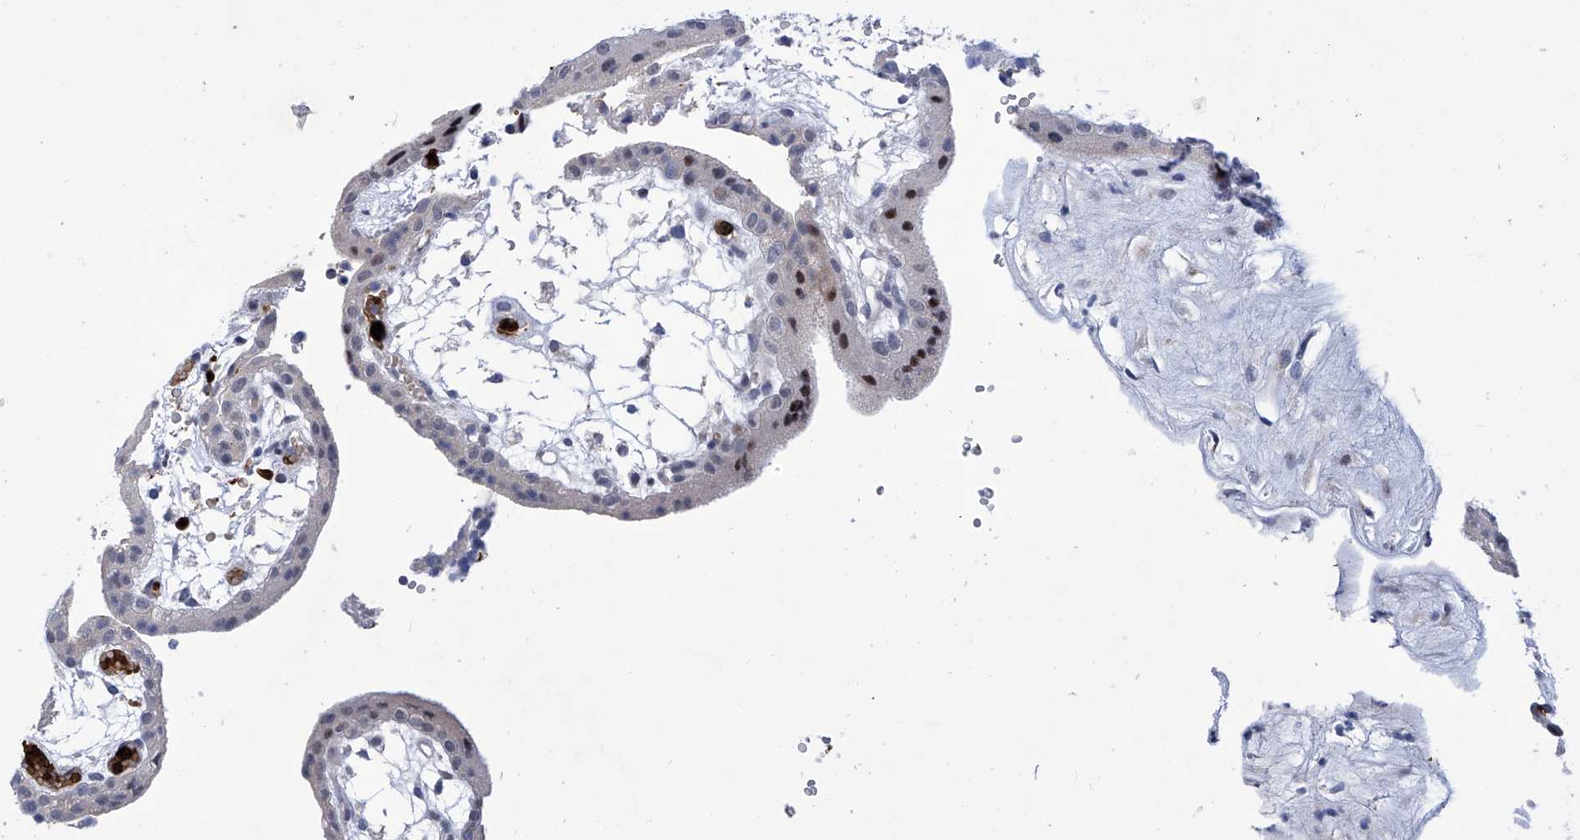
{"staining": {"intensity": "moderate", "quantity": ">75%", "location": "cytoplasmic/membranous"}, "tissue": "placenta", "cell_type": "Decidual cells", "image_type": "normal", "snomed": [{"axis": "morphology", "description": "Normal tissue, NOS"}, {"axis": "topography", "description": "Placenta"}], "caption": "This is a photomicrograph of IHC staining of benign placenta, which shows moderate expression in the cytoplasmic/membranous of decidual cells.", "gene": "NUFIP1", "patient": {"sex": "female", "age": 18}}